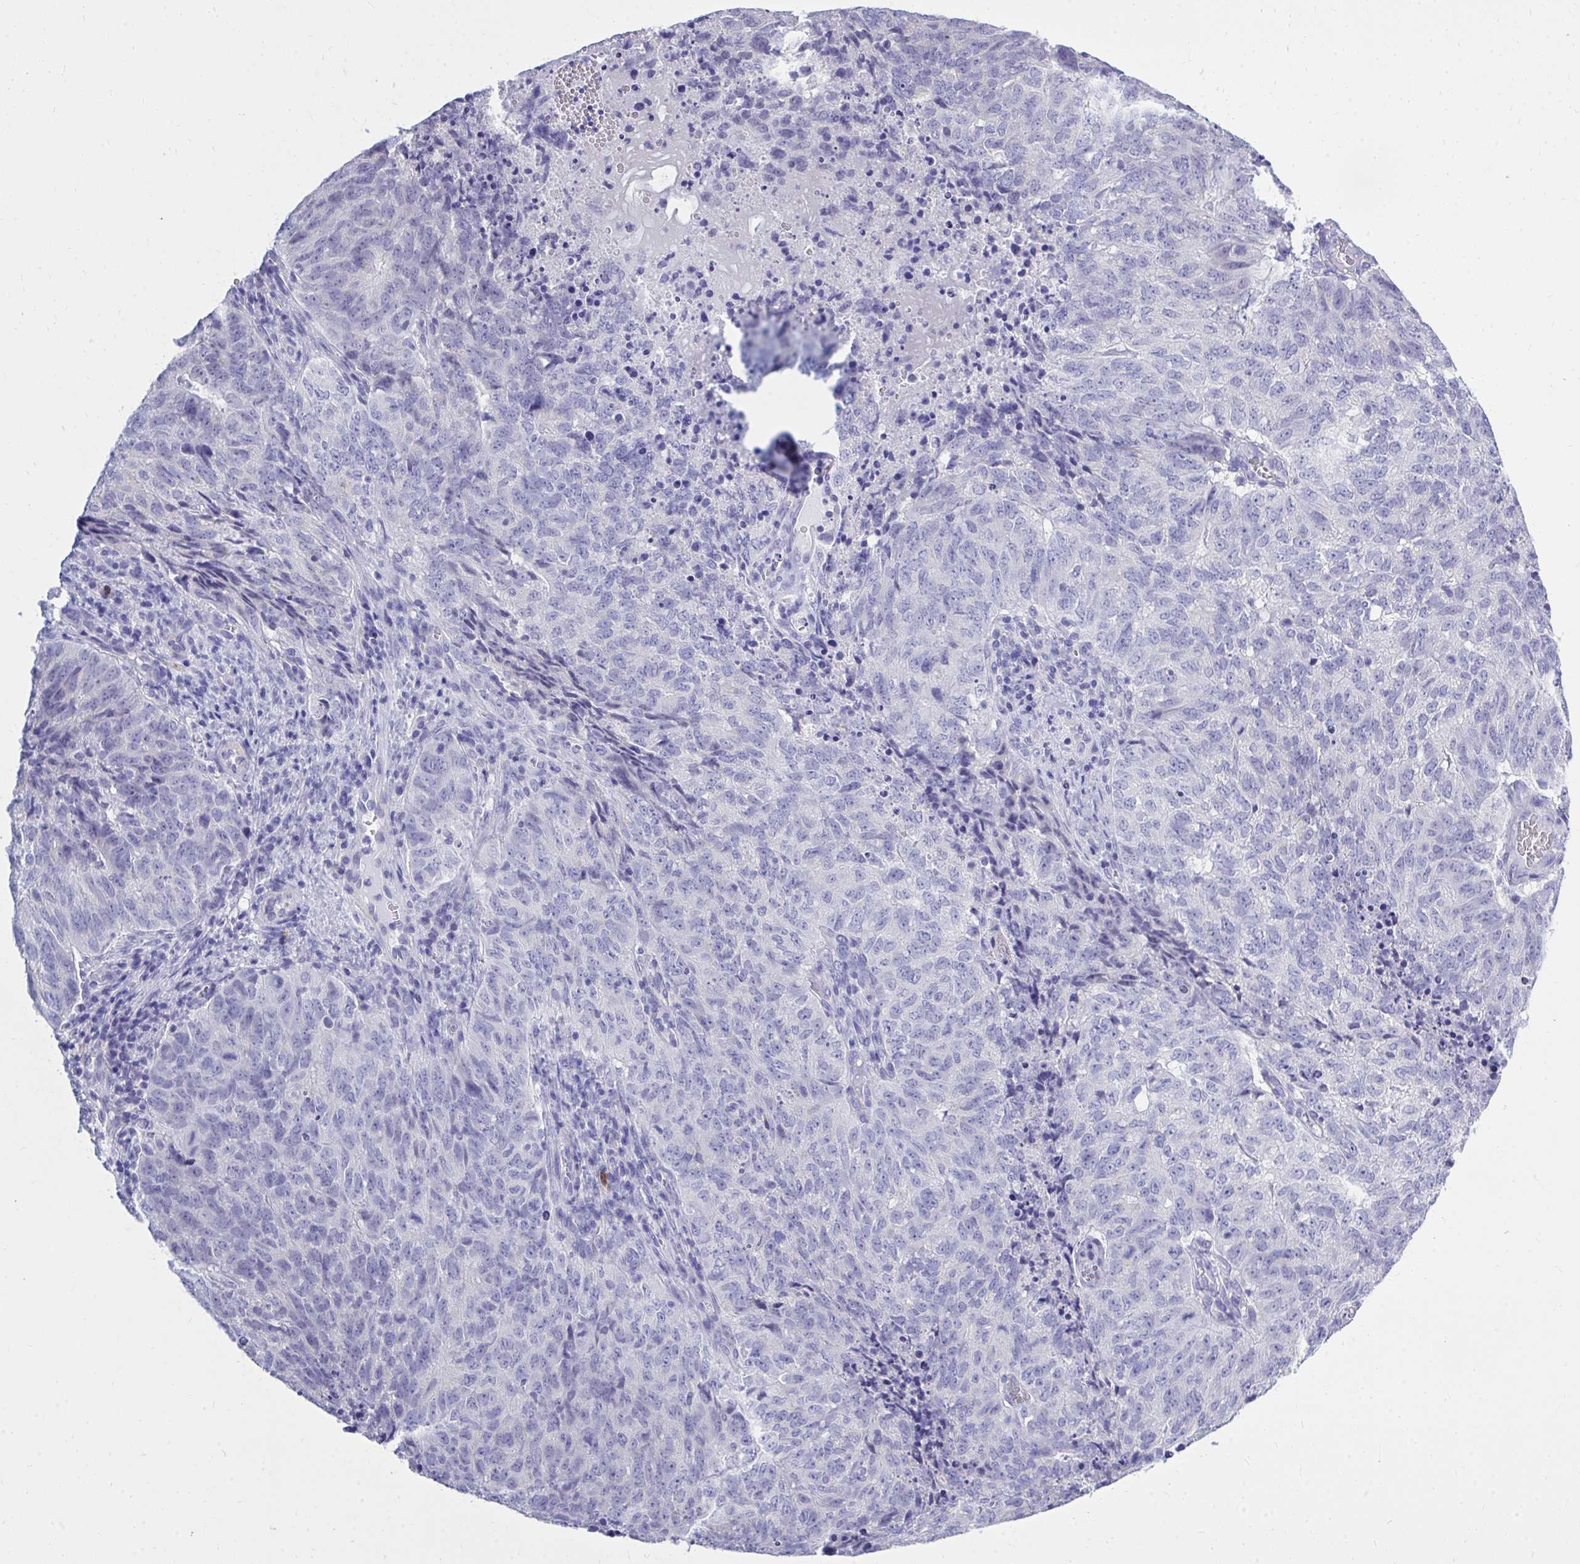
{"staining": {"intensity": "negative", "quantity": "none", "location": "none"}, "tissue": "cervical cancer", "cell_type": "Tumor cells", "image_type": "cancer", "snomed": [{"axis": "morphology", "description": "Adenocarcinoma, NOS"}, {"axis": "topography", "description": "Cervix"}], "caption": "An image of cervical cancer stained for a protein reveals no brown staining in tumor cells. (Stains: DAB (3,3'-diaminobenzidine) immunohistochemistry (IHC) with hematoxylin counter stain, Microscopy: brightfield microscopy at high magnification).", "gene": "PSD", "patient": {"sex": "female", "age": 38}}